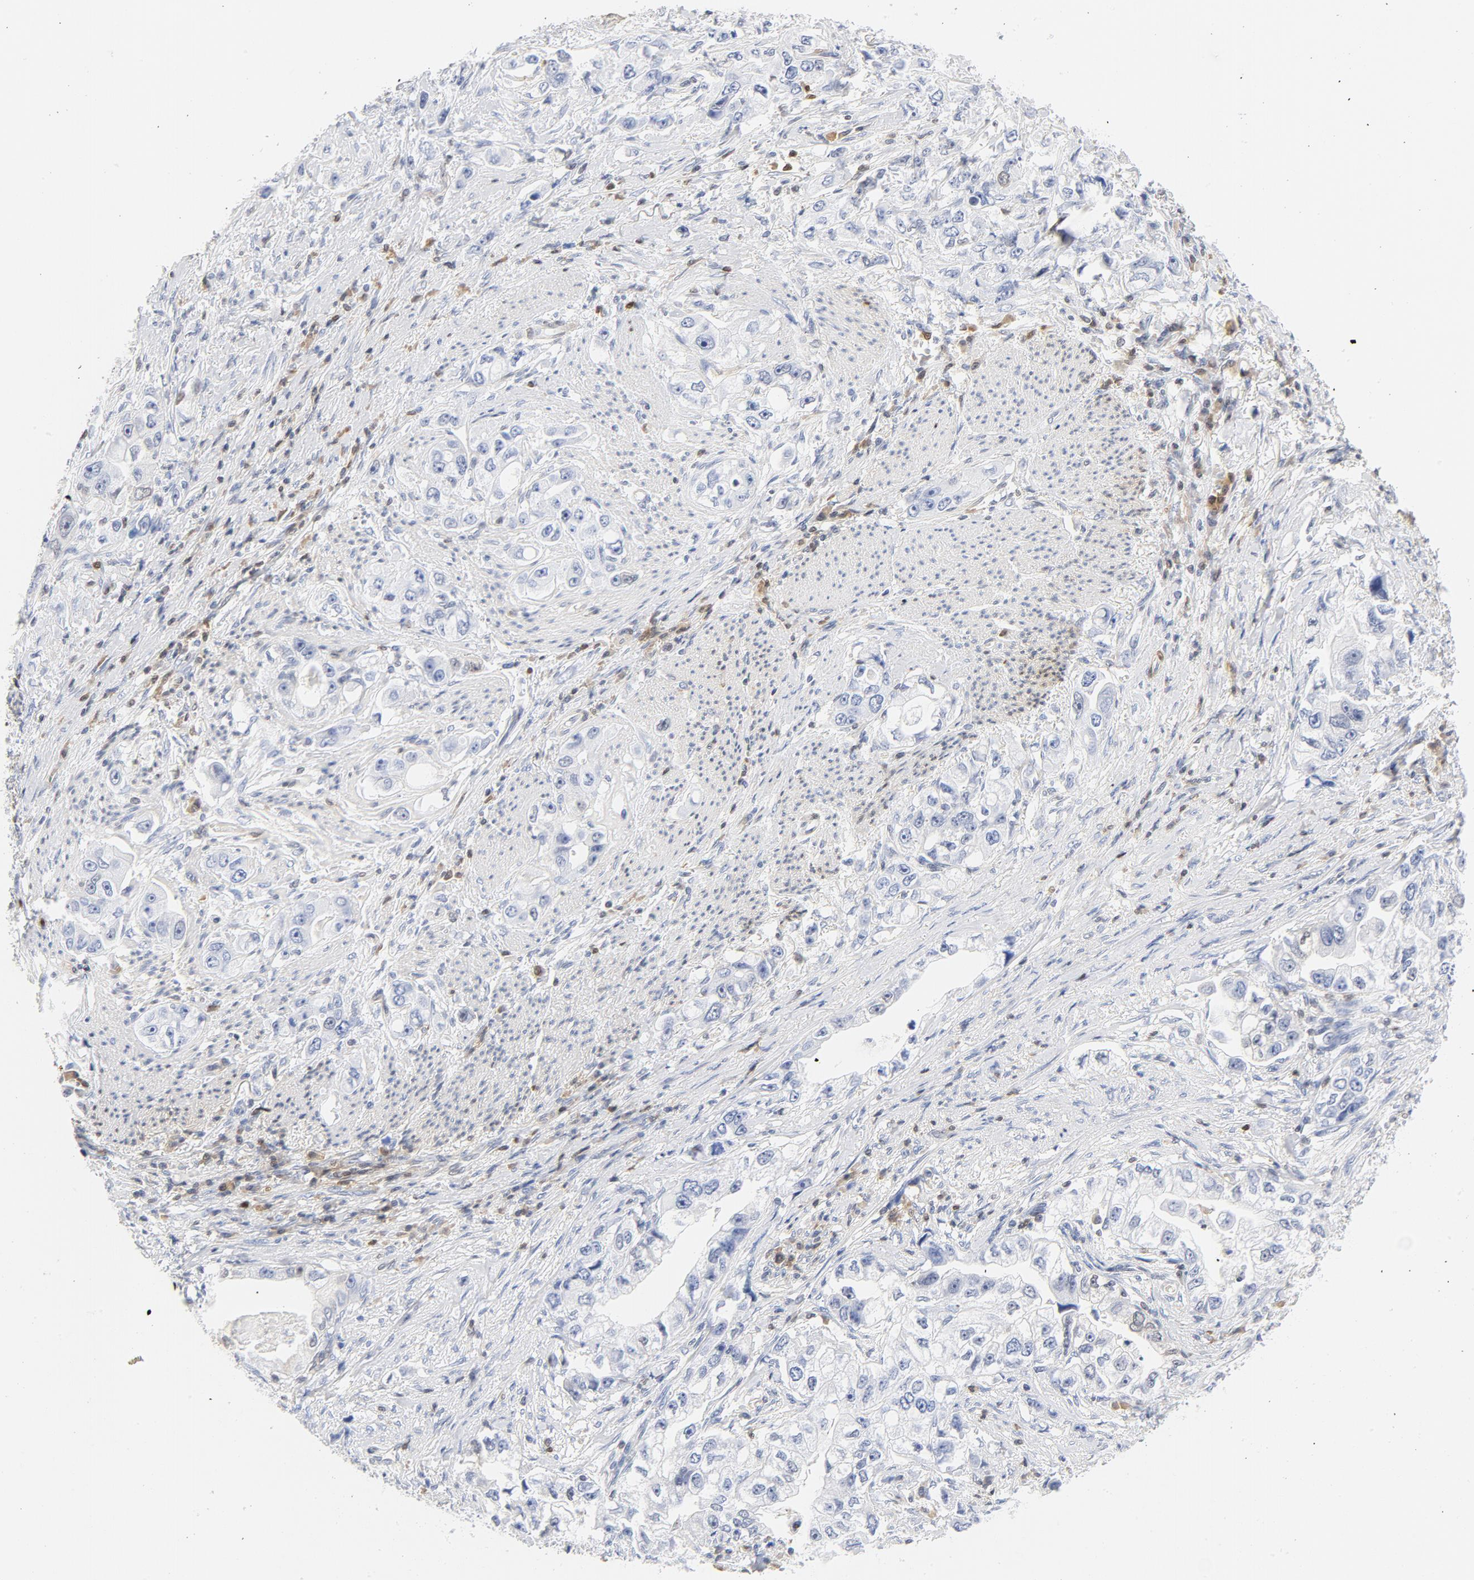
{"staining": {"intensity": "negative", "quantity": "none", "location": "none"}, "tissue": "stomach cancer", "cell_type": "Tumor cells", "image_type": "cancer", "snomed": [{"axis": "morphology", "description": "Adenocarcinoma, NOS"}, {"axis": "topography", "description": "Stomach, lower"}], "caption": "Tumor cells are negative for brown protein staining in stomach cancer.", "gene": "CDKN1B", "patient": {"sex": "female", "age": 93}}